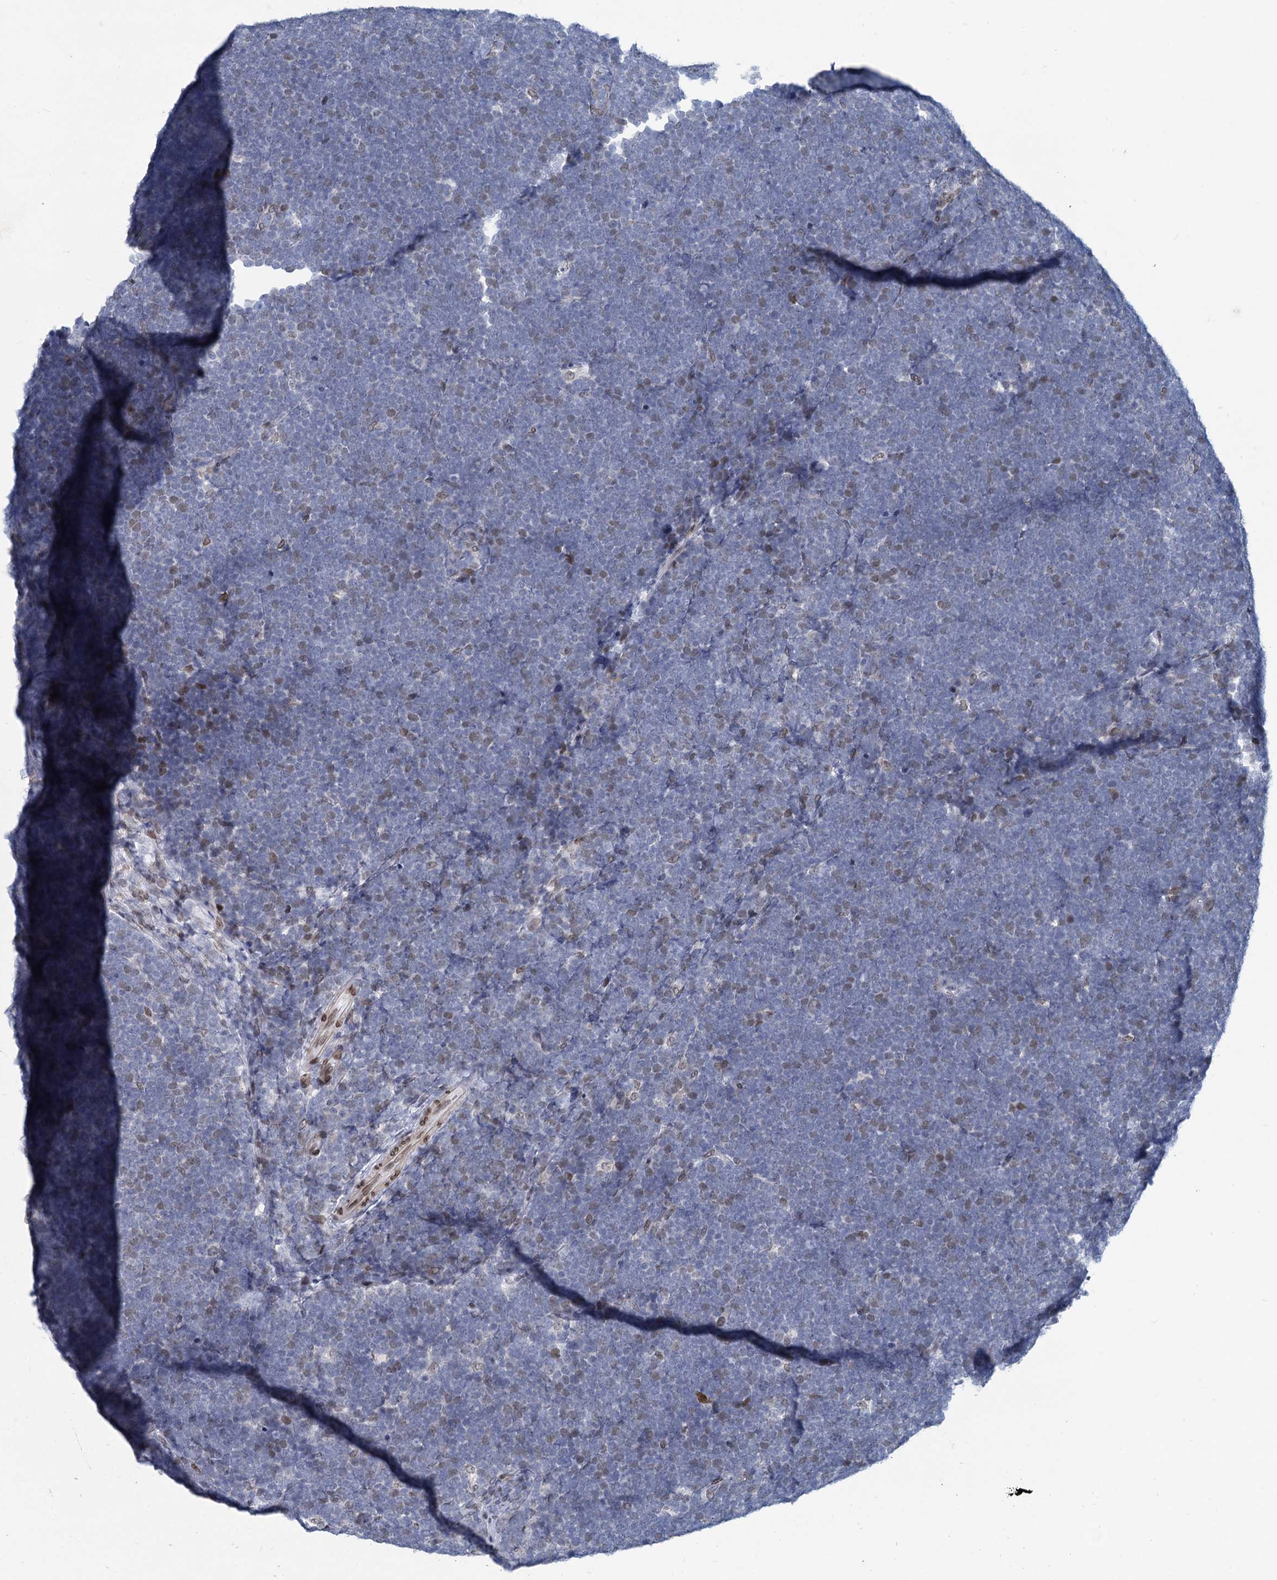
{"staining": {"intensity": "weak", "quantity": "25%-75%", "location": "nuclear"}, "tissue": "lymphoma", "cell_type": "Tumor cells", "image_type": "cancer", "snomed": [{"axis": "morphology", "description": "Malignant lymphoma, non-Hodgkin's type, High grade"}, {"axis": "topography", "description": "Lymph node"}], "caption": "Lymphoma stained with a brown dye demonstrates weak nuclear positive positivity in approximately 25%-75% of tumor cells.", "gene": "PRSS35", "patient": {"sex": "male", "age": 13}}